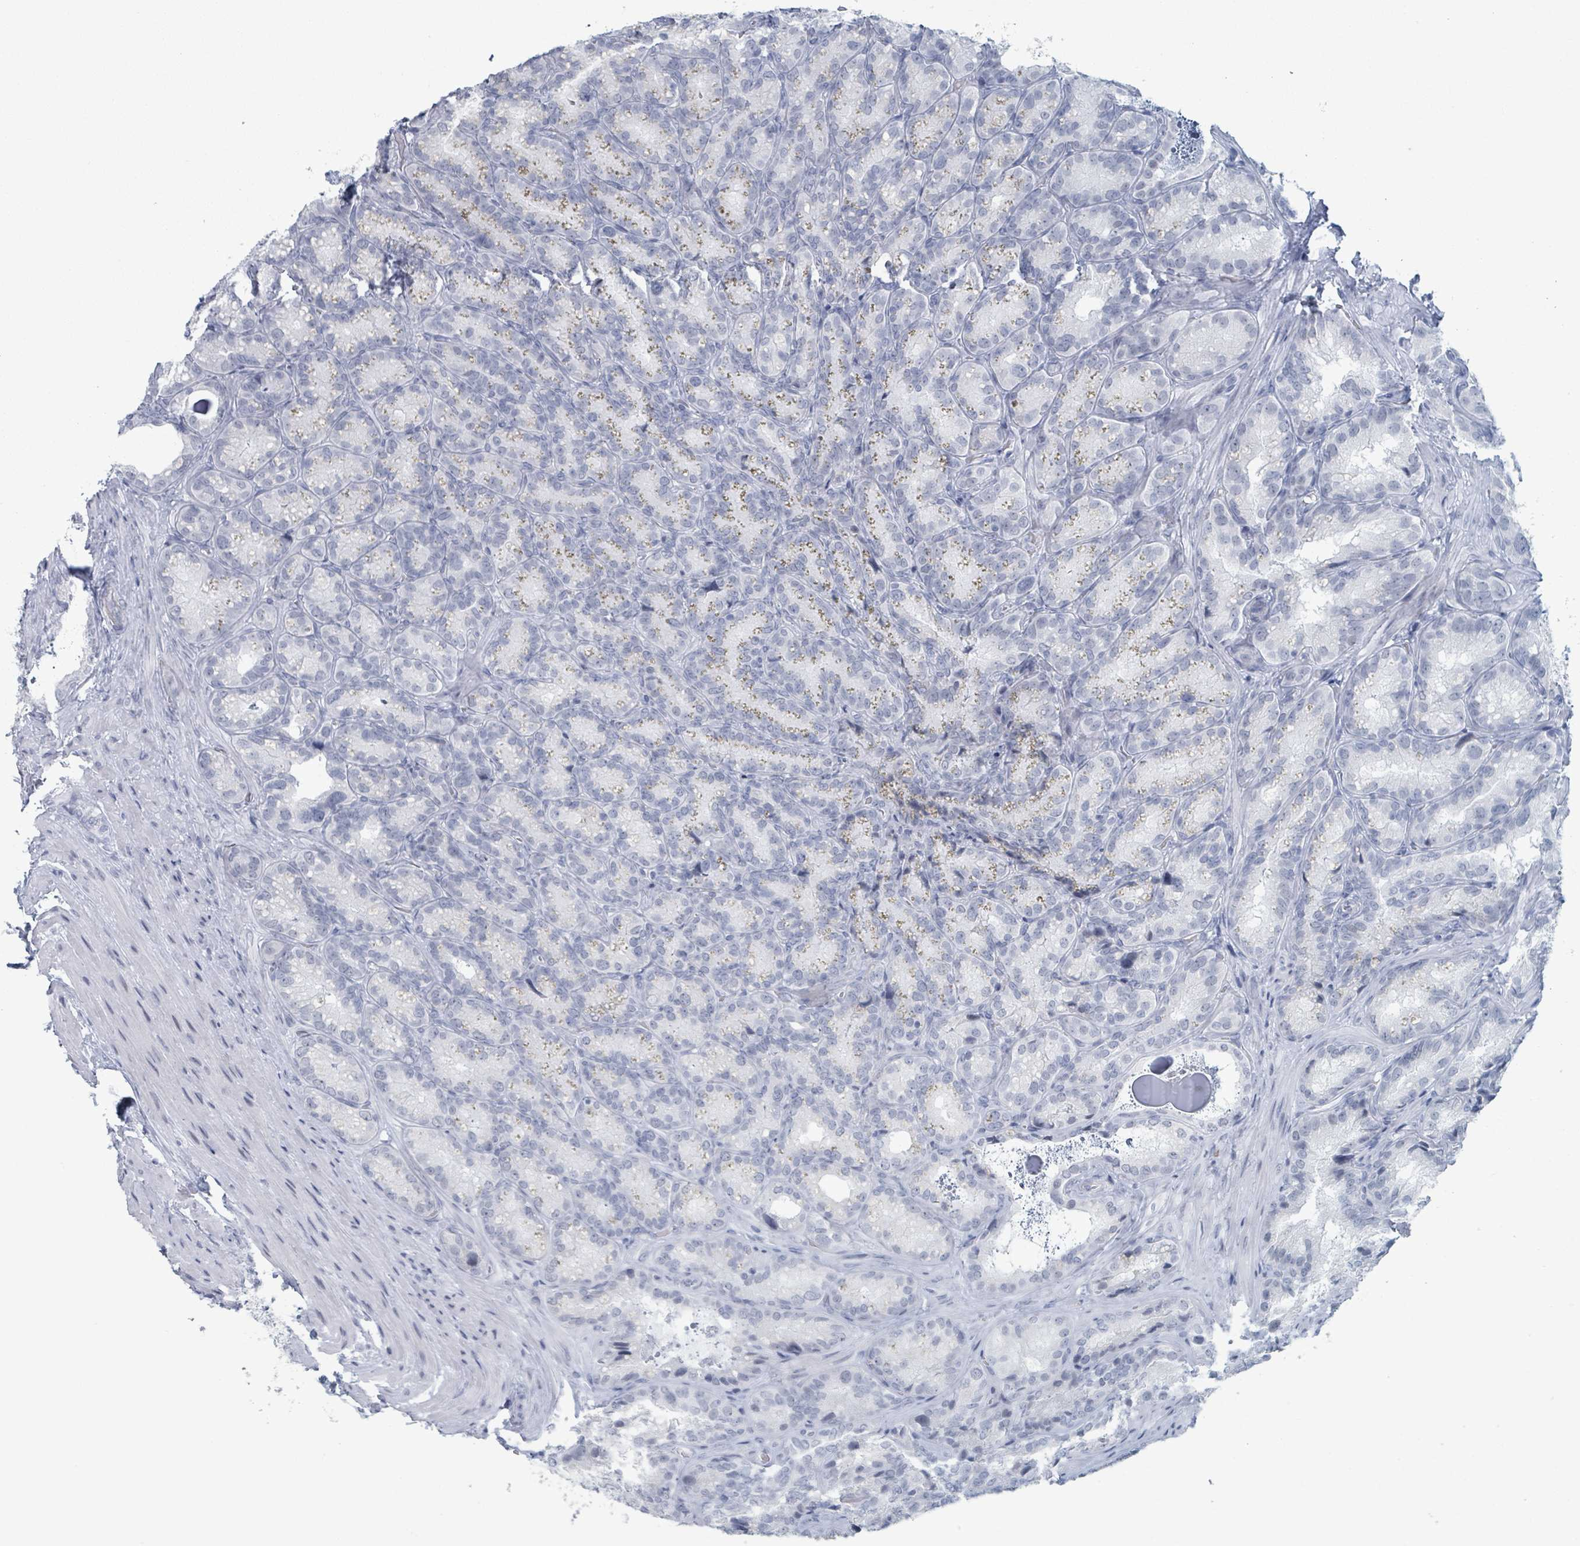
{"staining": {"intensity": "negative", "quantity": "none", "location": "none"}, "tissue": "seminal vesicle", "cell_type": "Glandular cells", "image_type": "normal", "snomed": [{"axis": "morphology", "description": "Normal tissue, NOS"}, {"axis": "topography", "description": "Seminal veicle"}], "caption": "IHC histopathology image of normal seminal vesicle stained for a protein (brown), which reveals no staining in glandular cells. (Brightfield microscopy of DAB (3,3'-diaminobenzidine) IHC at high magnification).", "gene": "GPR15LG", "patient": {"sex": "male", "age": 58}}